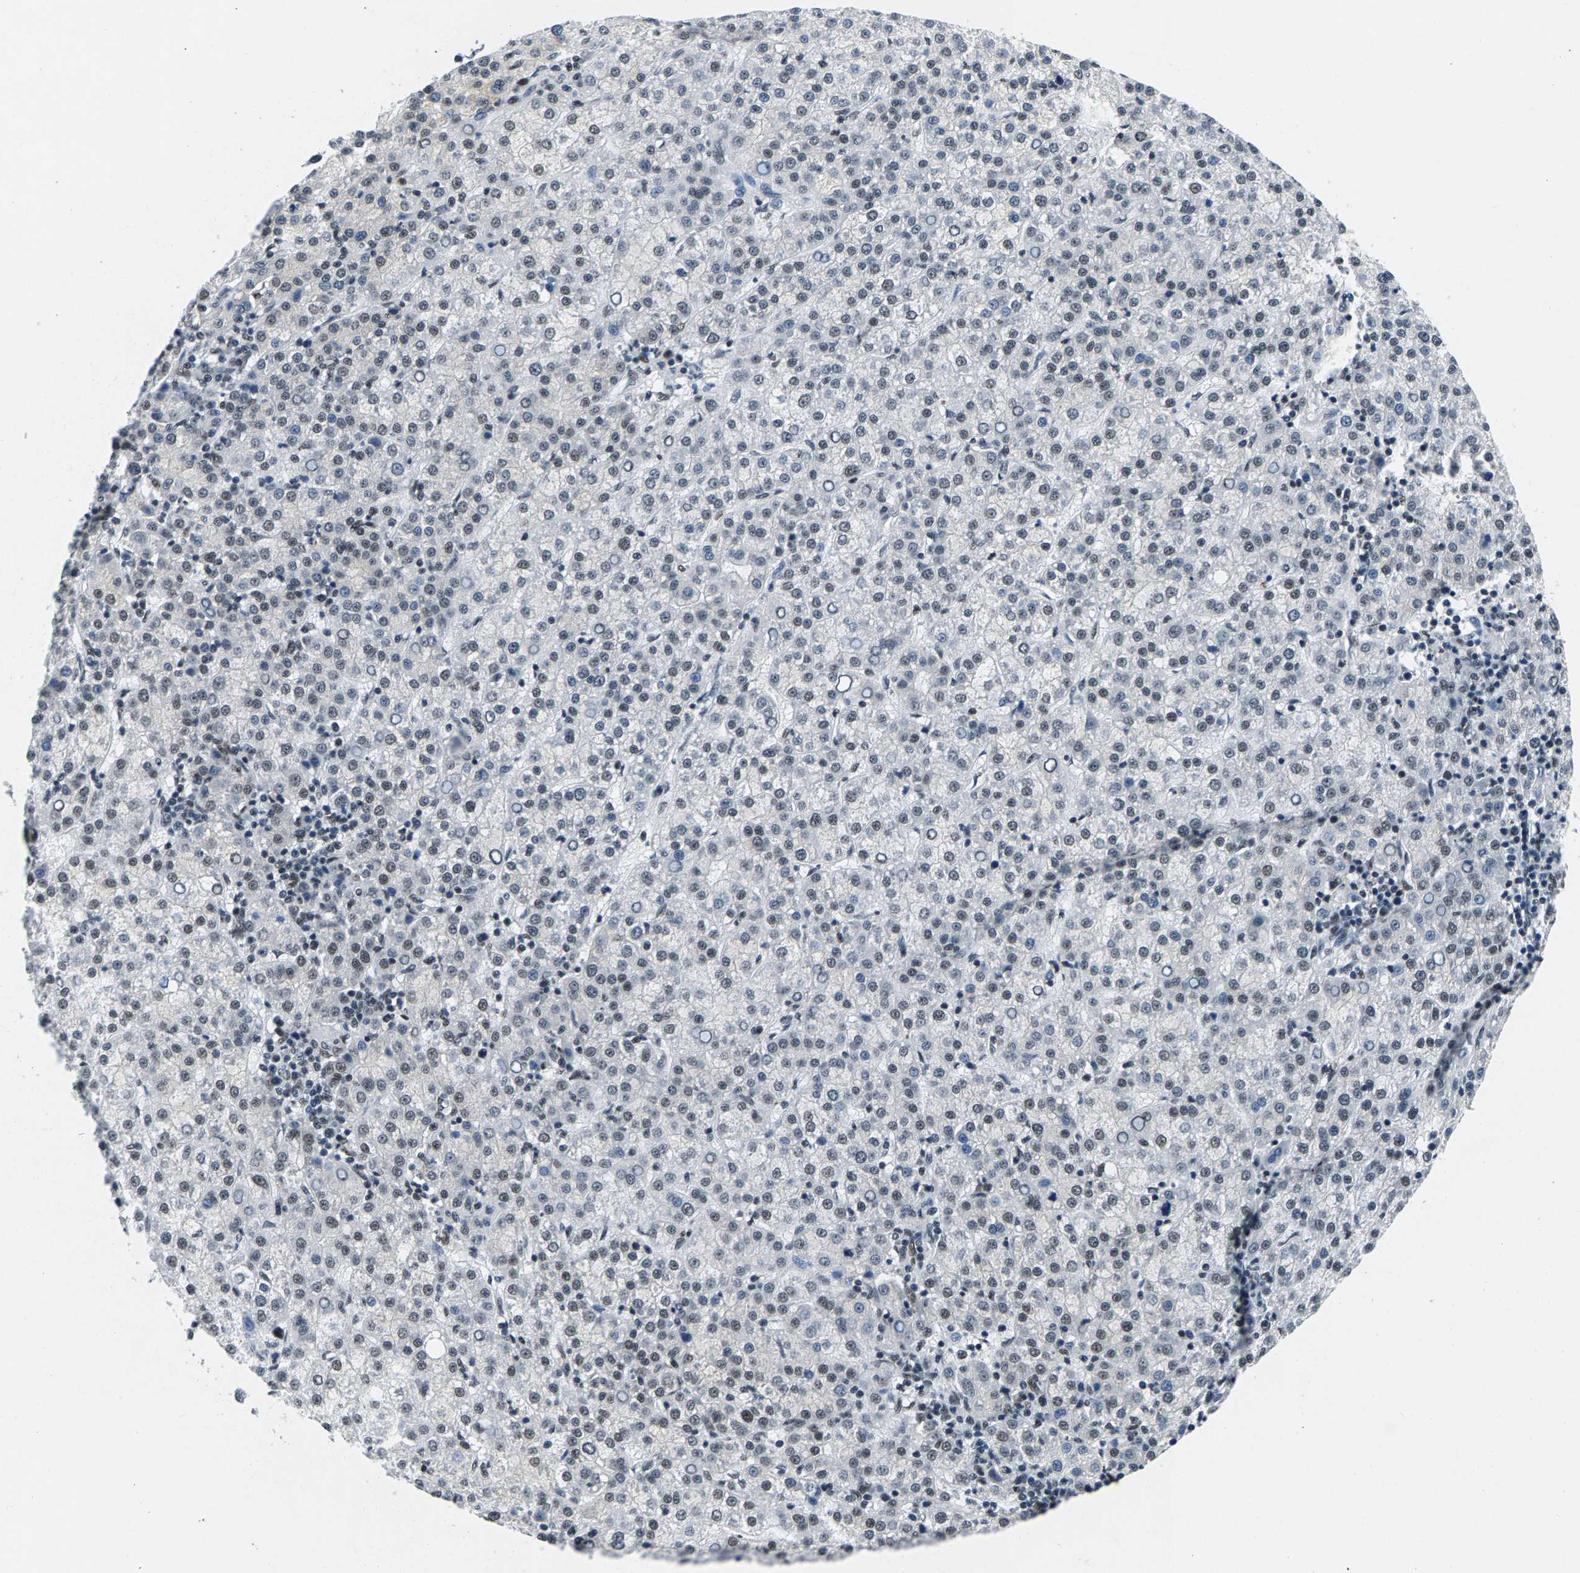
{"staining": {"intensity": "weak", "quantity": "<25%", "location": "nuclear"}, "tissue": "liver cancer", "cell_type": "Tumor cells", "image_type": "cancer", "snomed": [{"axis": "morphology", "description": "Carcinoma, Hepatocellular, NOS"}, {"axis": "topography", "description": "Liver"}], "caption": "A high-resolution histopathology image shows immunohistochemistry (IHC) staining of liver cancer, which demonstrates no significant staining in tumor cells.", "gene": "ATF2", "patient": {"sex": "female", "age": 58}}